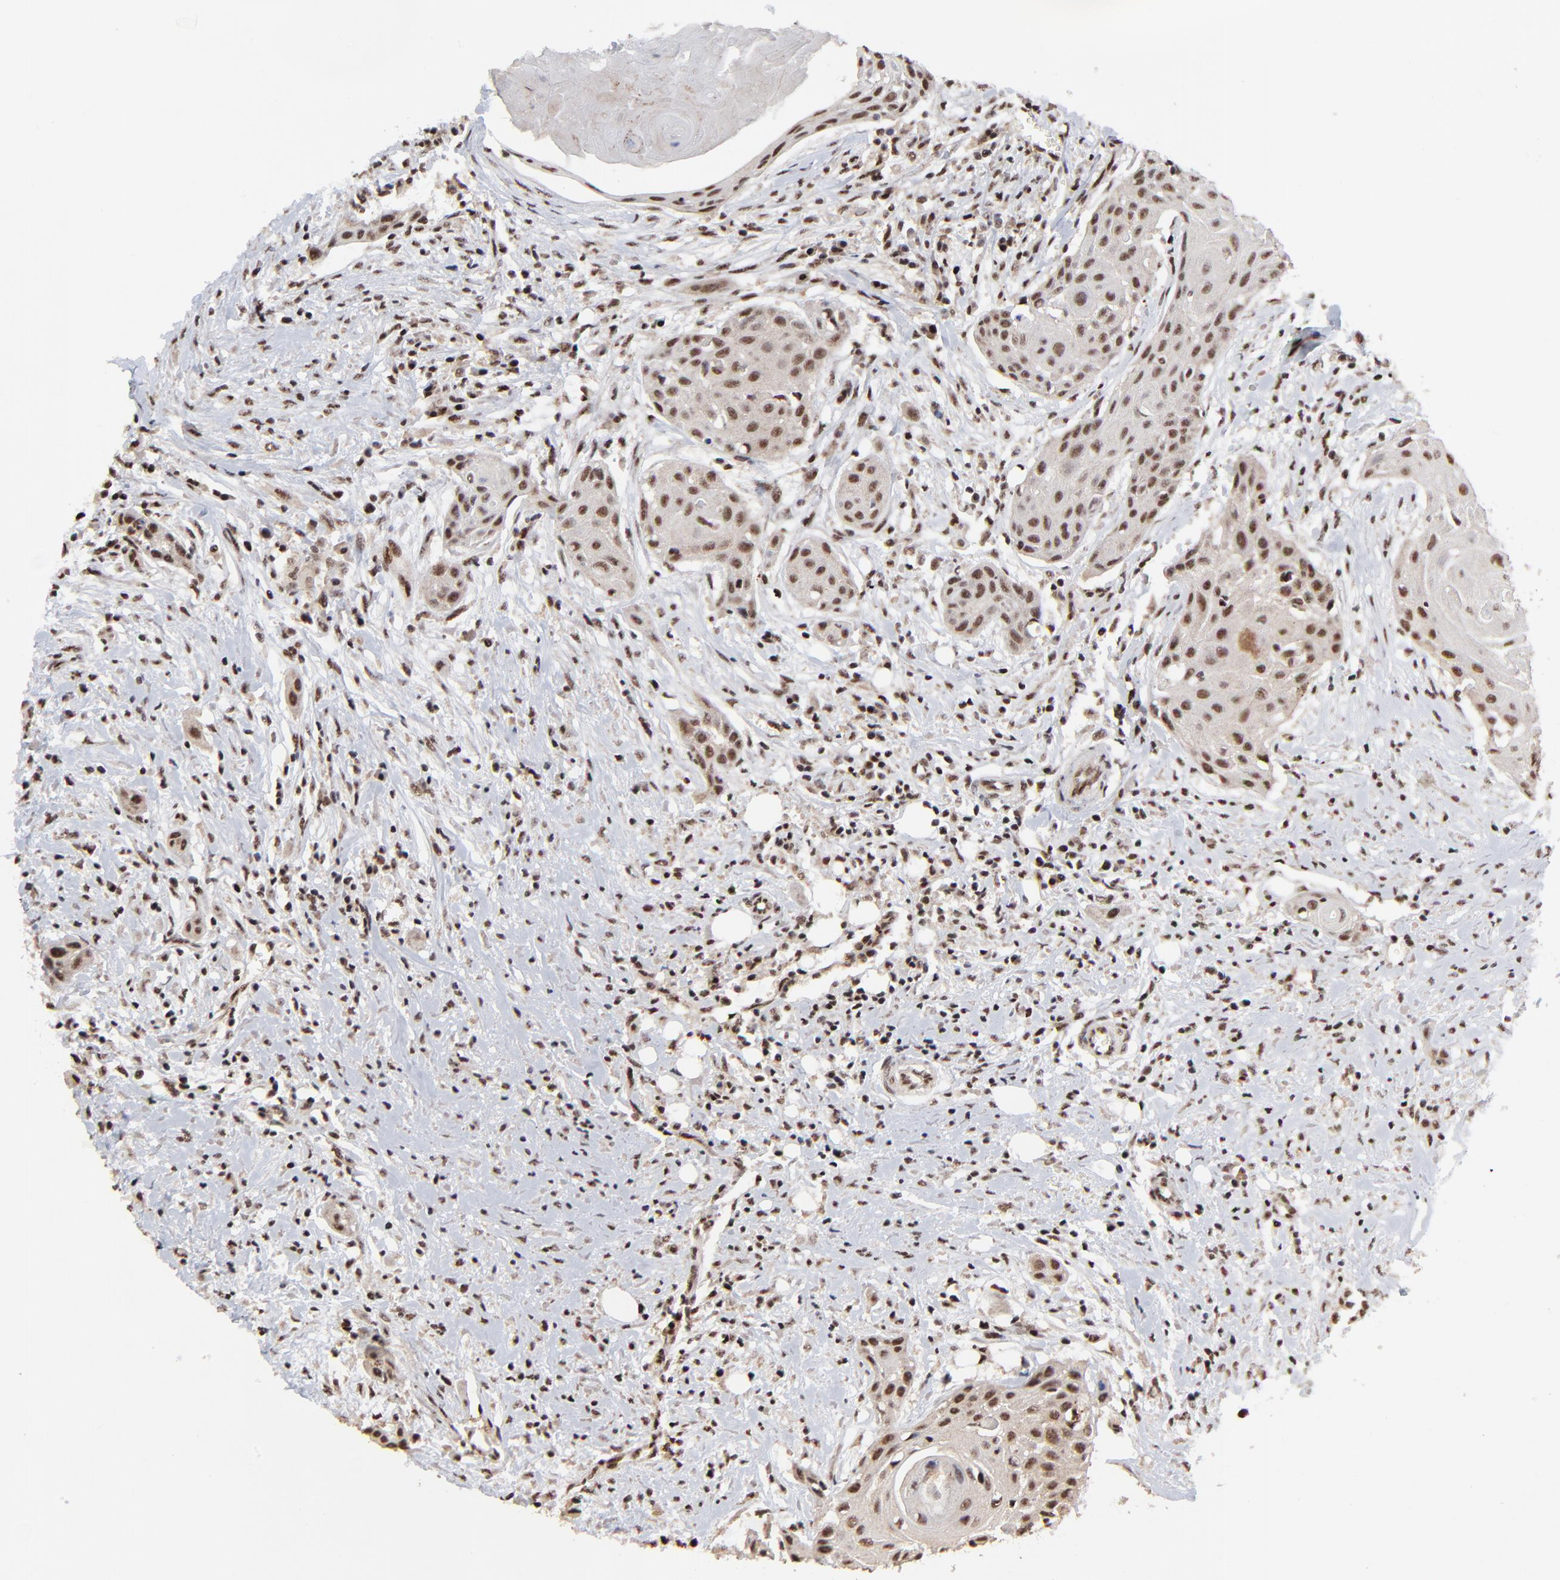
{"staining": {"intensity": "moderate", "quantity": ">75%", "location": "nuclear"}, "tissue": "head and neck cancer", "cell_type": "Tumor cells", "image_type": "cancer", "snomed": [{"axis": "morphology", "description": "Squamous cell carcinoma, NOS"}, {"axis": "morphology", "description": "Squamous cell carcinoma, metastatic, NOS"}, {"axis": "topography", "description": "Lymph node"}, {"axis": "topography", "description": "Salivary gland"}, {"axis": "topography", "description": "Head-Neck"}], "caption": "Head and neck cancer stained with a brown dye displays moderate nuclear positive positivity in approximately >75% of tumor cells.", "gene": "RBM22", "patient": {"sex": "female", "age": 74}}